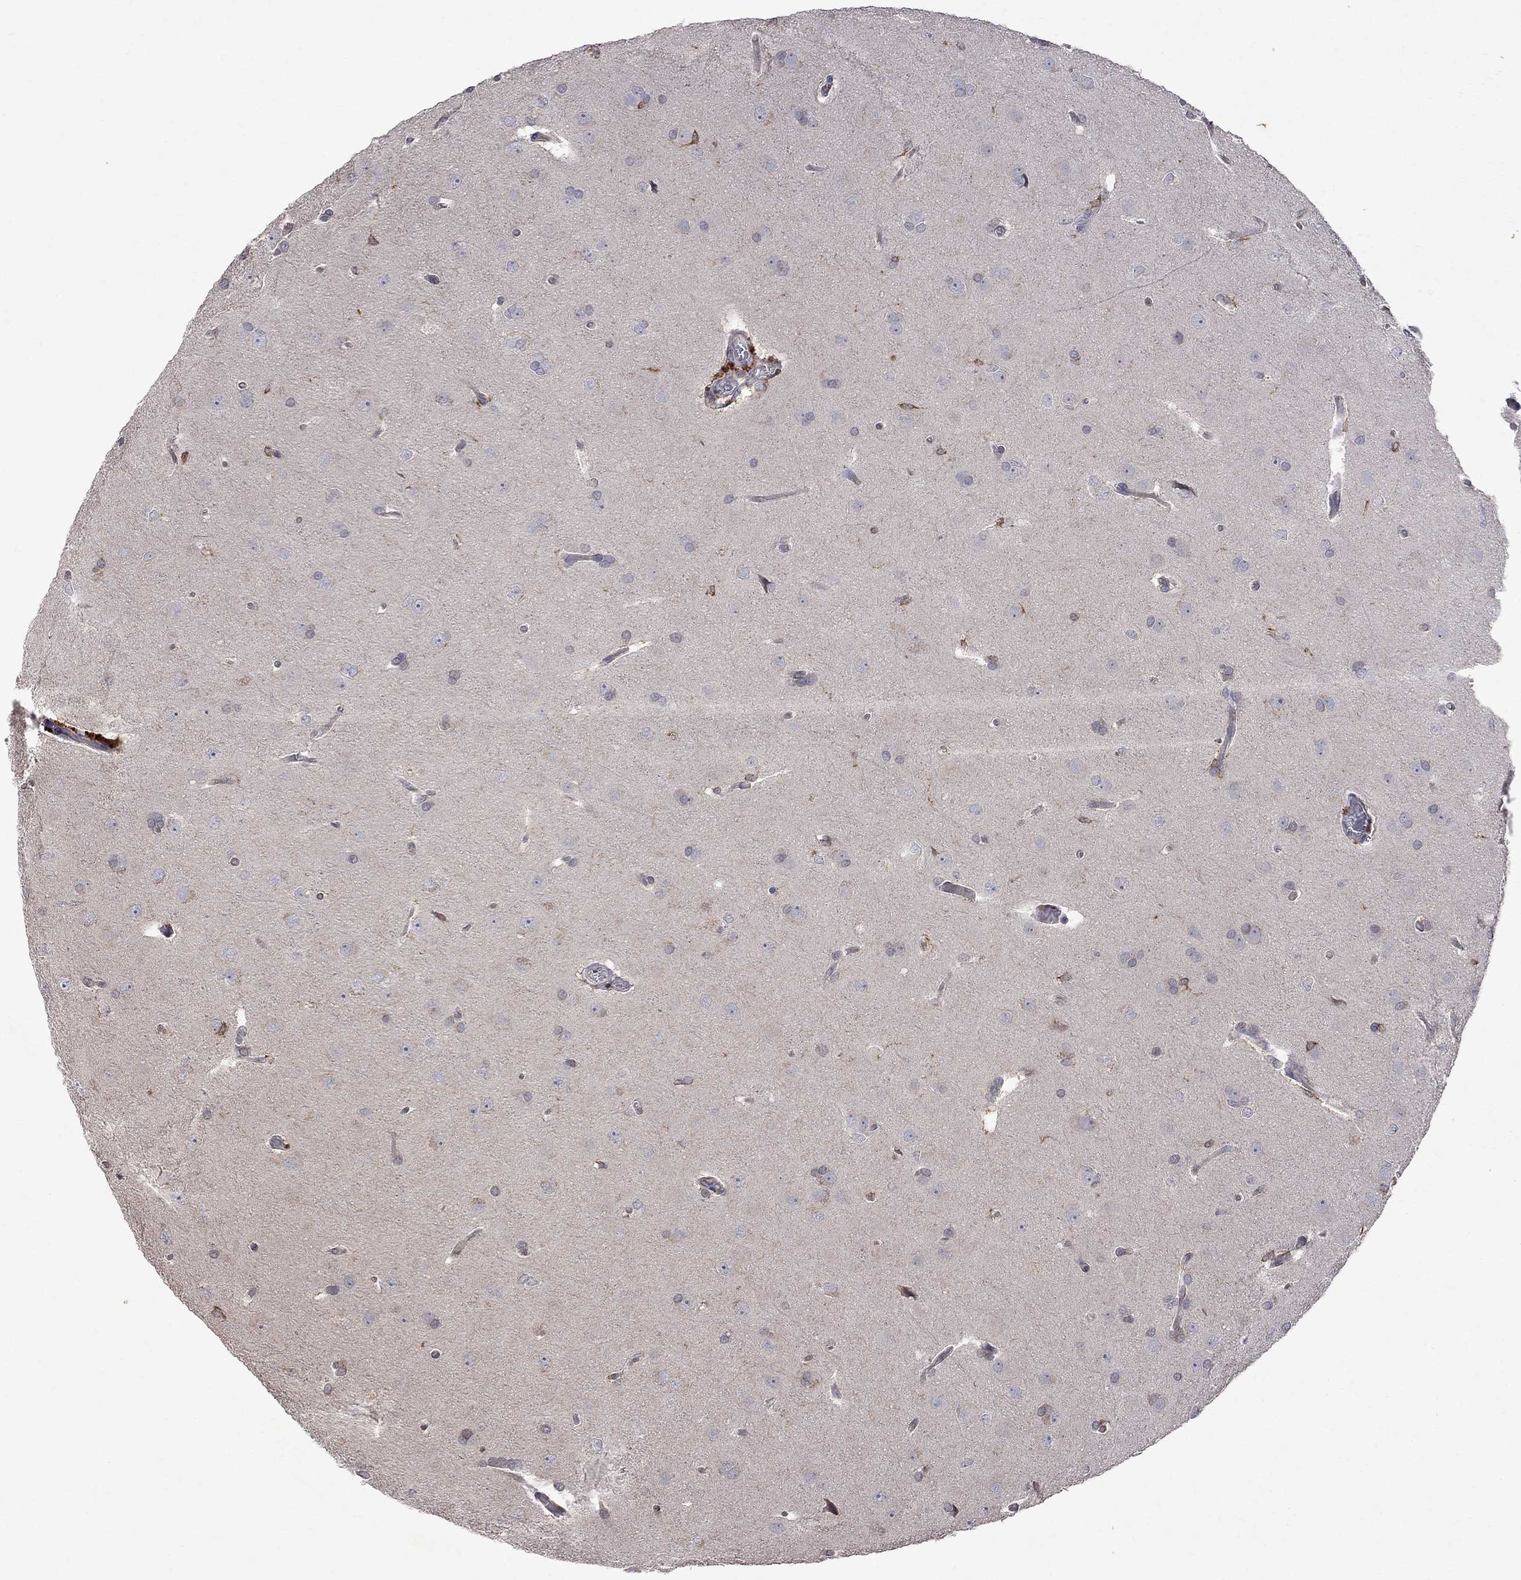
{"staining": {"intensity": "negative", "quantity": "none", "location": "none"}, "tissue": "glioma", "cell_type": "Tumor cells", "image_type": "cancer", "snomed": [{"axis": "morphology", "description": "Glioma, malignant, Low grade"}, {"axis": "topography", "description": "Brain"}], "caption": "This micrograph is of glioma stained with immunohistochemistry (IHC) to label a protein in brown with the nuclei are counter-stained blue. There is no positivity in tumor cells. (Immunohistochemistry, brightfield microscopy, high magnification).", "gene": "ABI3", "patient": {"sex": "female", "age": 32}}